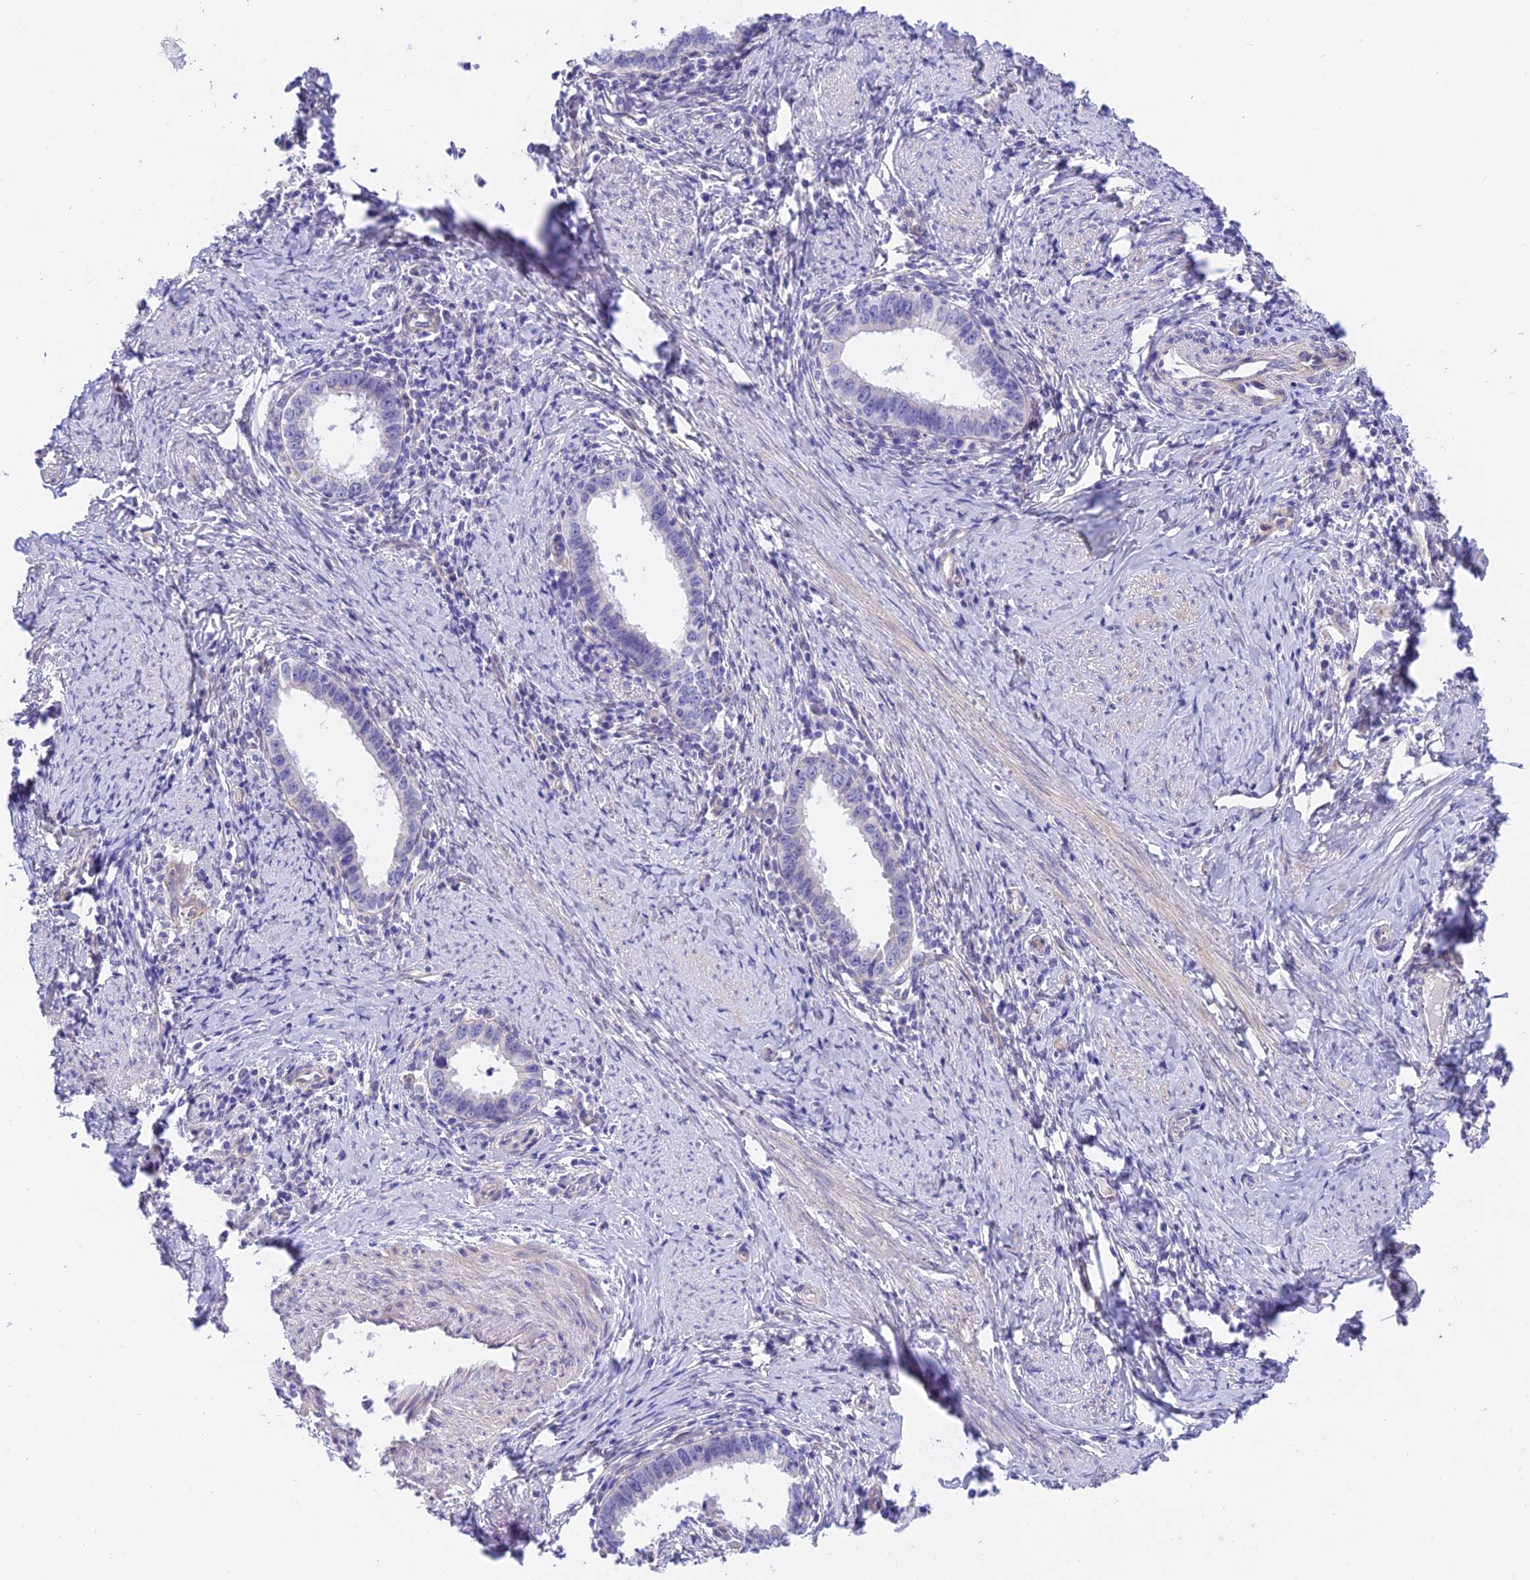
{"staining": {"intensity": "negative", "quantity": "none", "location": "none"}, "tissue": "cervical cancer", "cell_type": "Tumor cells", "image_type": "cancer", "snomed": [{"axis": "morphology", "description": "Adenocarcinoma, NOS"}, {"axis": "topography", "description": "Cervix"}], "caption": "A histopathology image of human cervical cancer is negative for staining in tumor cells.", "gene": "C17orf67", "patient": {"sex": "female", "age": 36}}